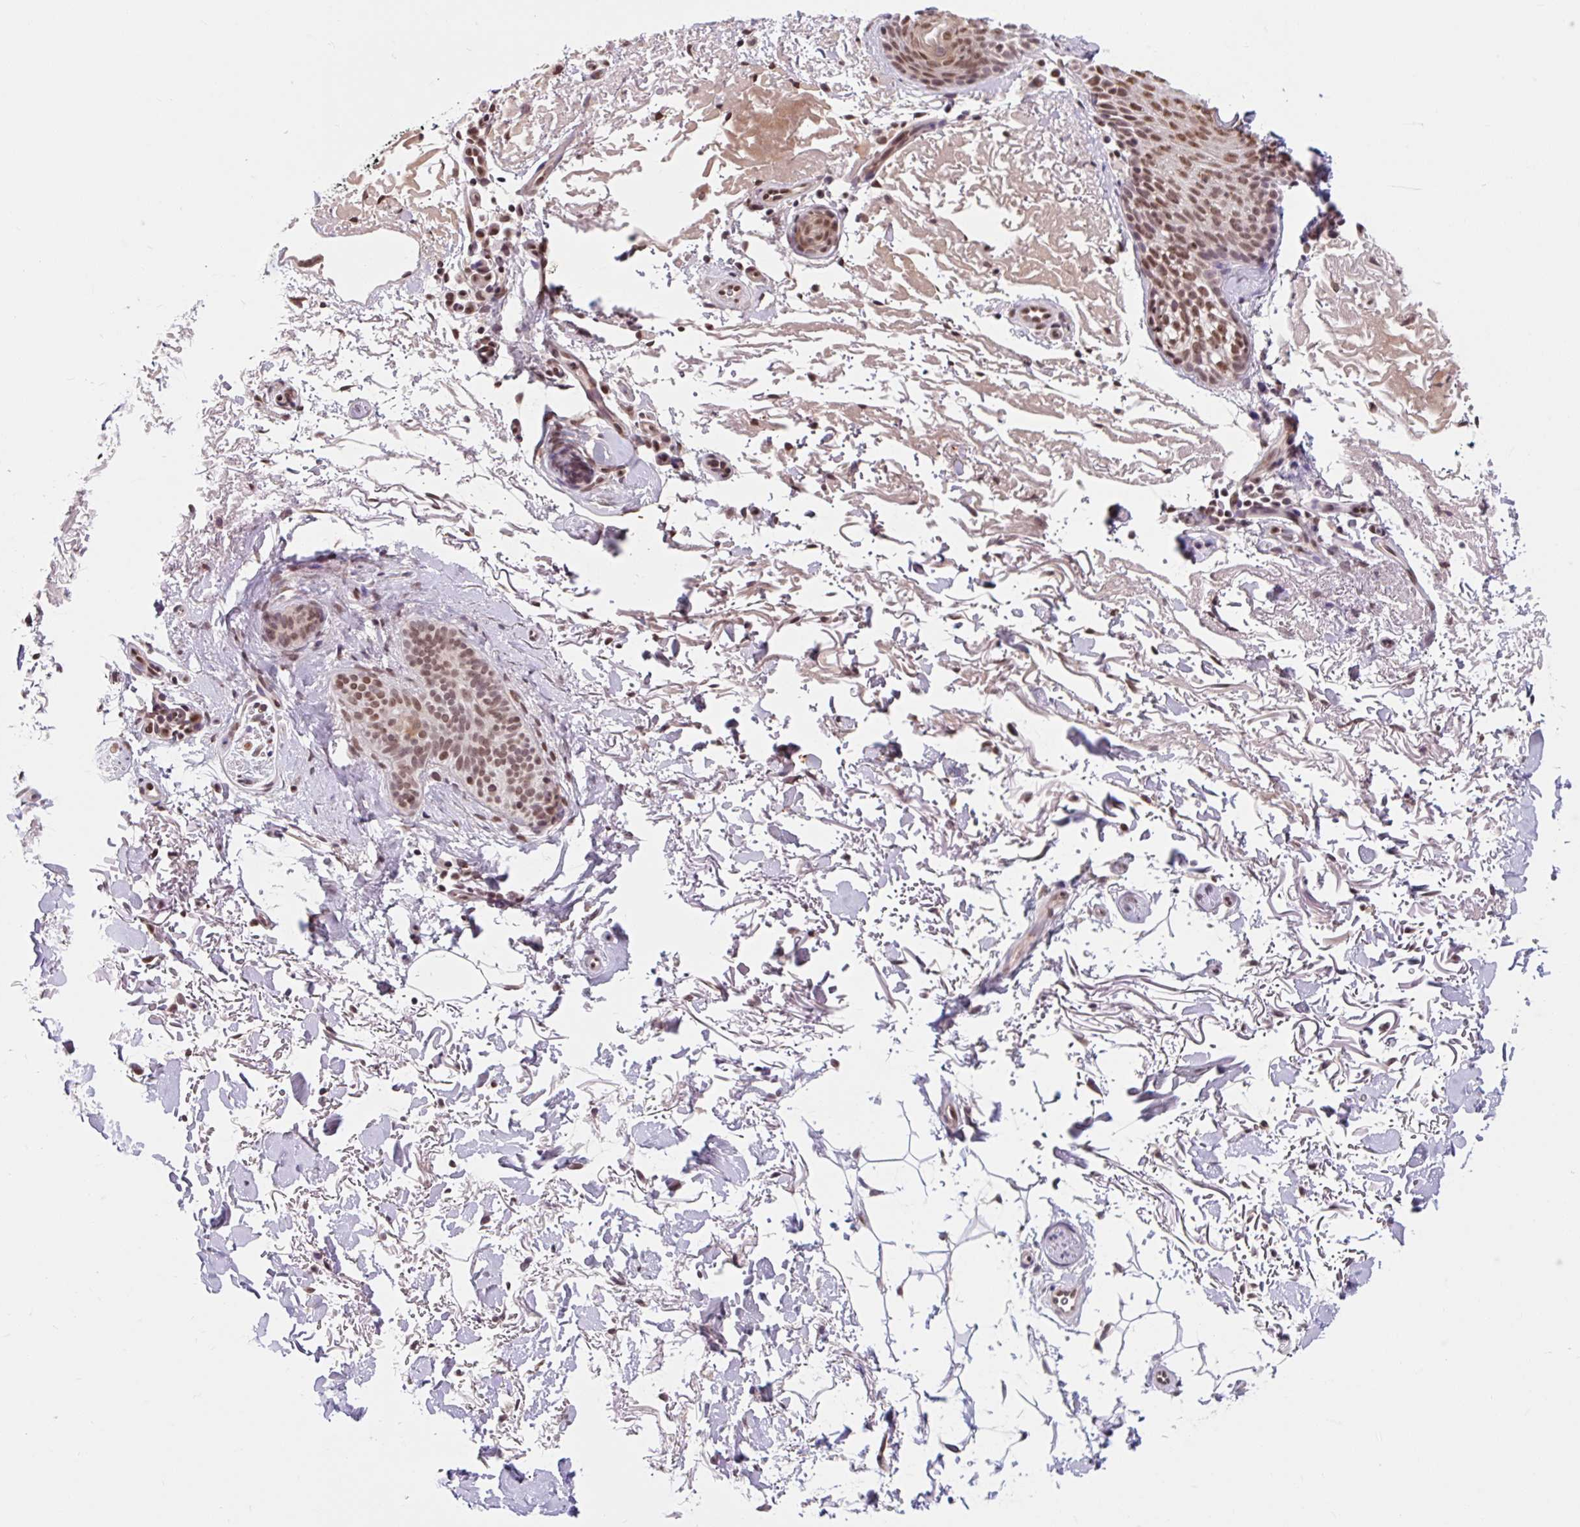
{"staining": {"intensity": "moderate", "quantity": ">75%", "location": "nuclear"}, "tissue": "skin cancer", "cell_type": "Tumor cells", "image_type": "cancer", "snomed": [{"axis": "morphology", "description": "Basal cell carcinoma"}, {"axis": "topography", "description": "Skin"}], "caption": "A micrograph of human basal cell carcinoma (skin) stained for a protein displays moderate nuclear brown staining in tumor cells. Immunohistochemistry stains the protein of interest in brown and the nuclei are stained blue.", "gene": "BICRA", "patient": {"sex": "female", "age": 77}}